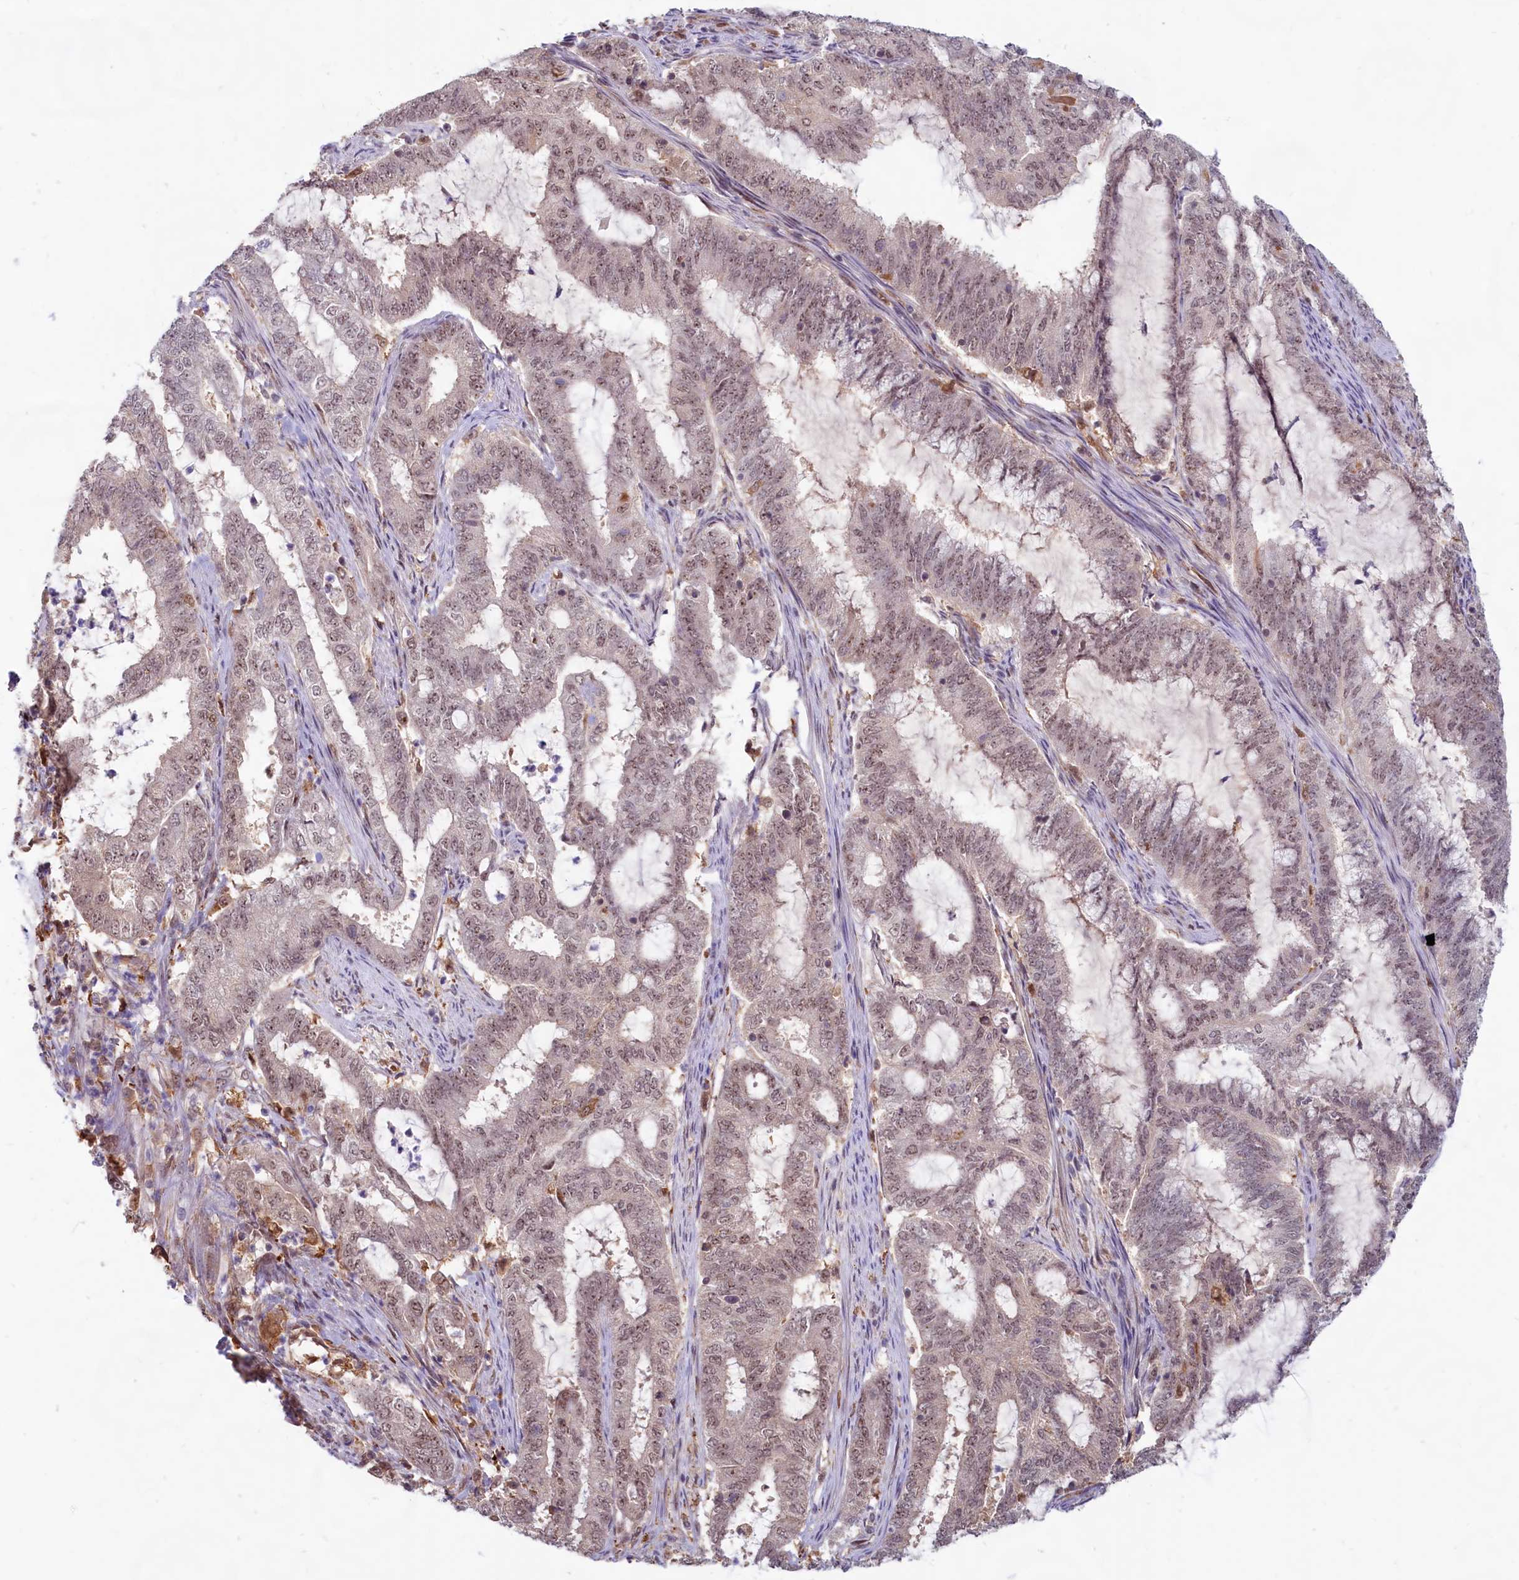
{"staining": {"intensity": "moderate", "quantity": ">75%", "location": "nuclear"}, "tissue": "endometrial cancer", "cell_type": "Tumor cells", "image_type": "cancer", "snomed": [{"axis": "morphology", "description": "Adenocarcinoma, NOS"}, {"axis": "topography", "description": "Endometrium"}], "caption": "Tumor cells display moderate nuclear positivity in approximately >75% of cells in endometrial cancer. (brown staining indicates protein expression, while blue staining denotes nuclei).", "gene": "C1D", "patient": {"sex": "female", "age": 51}}